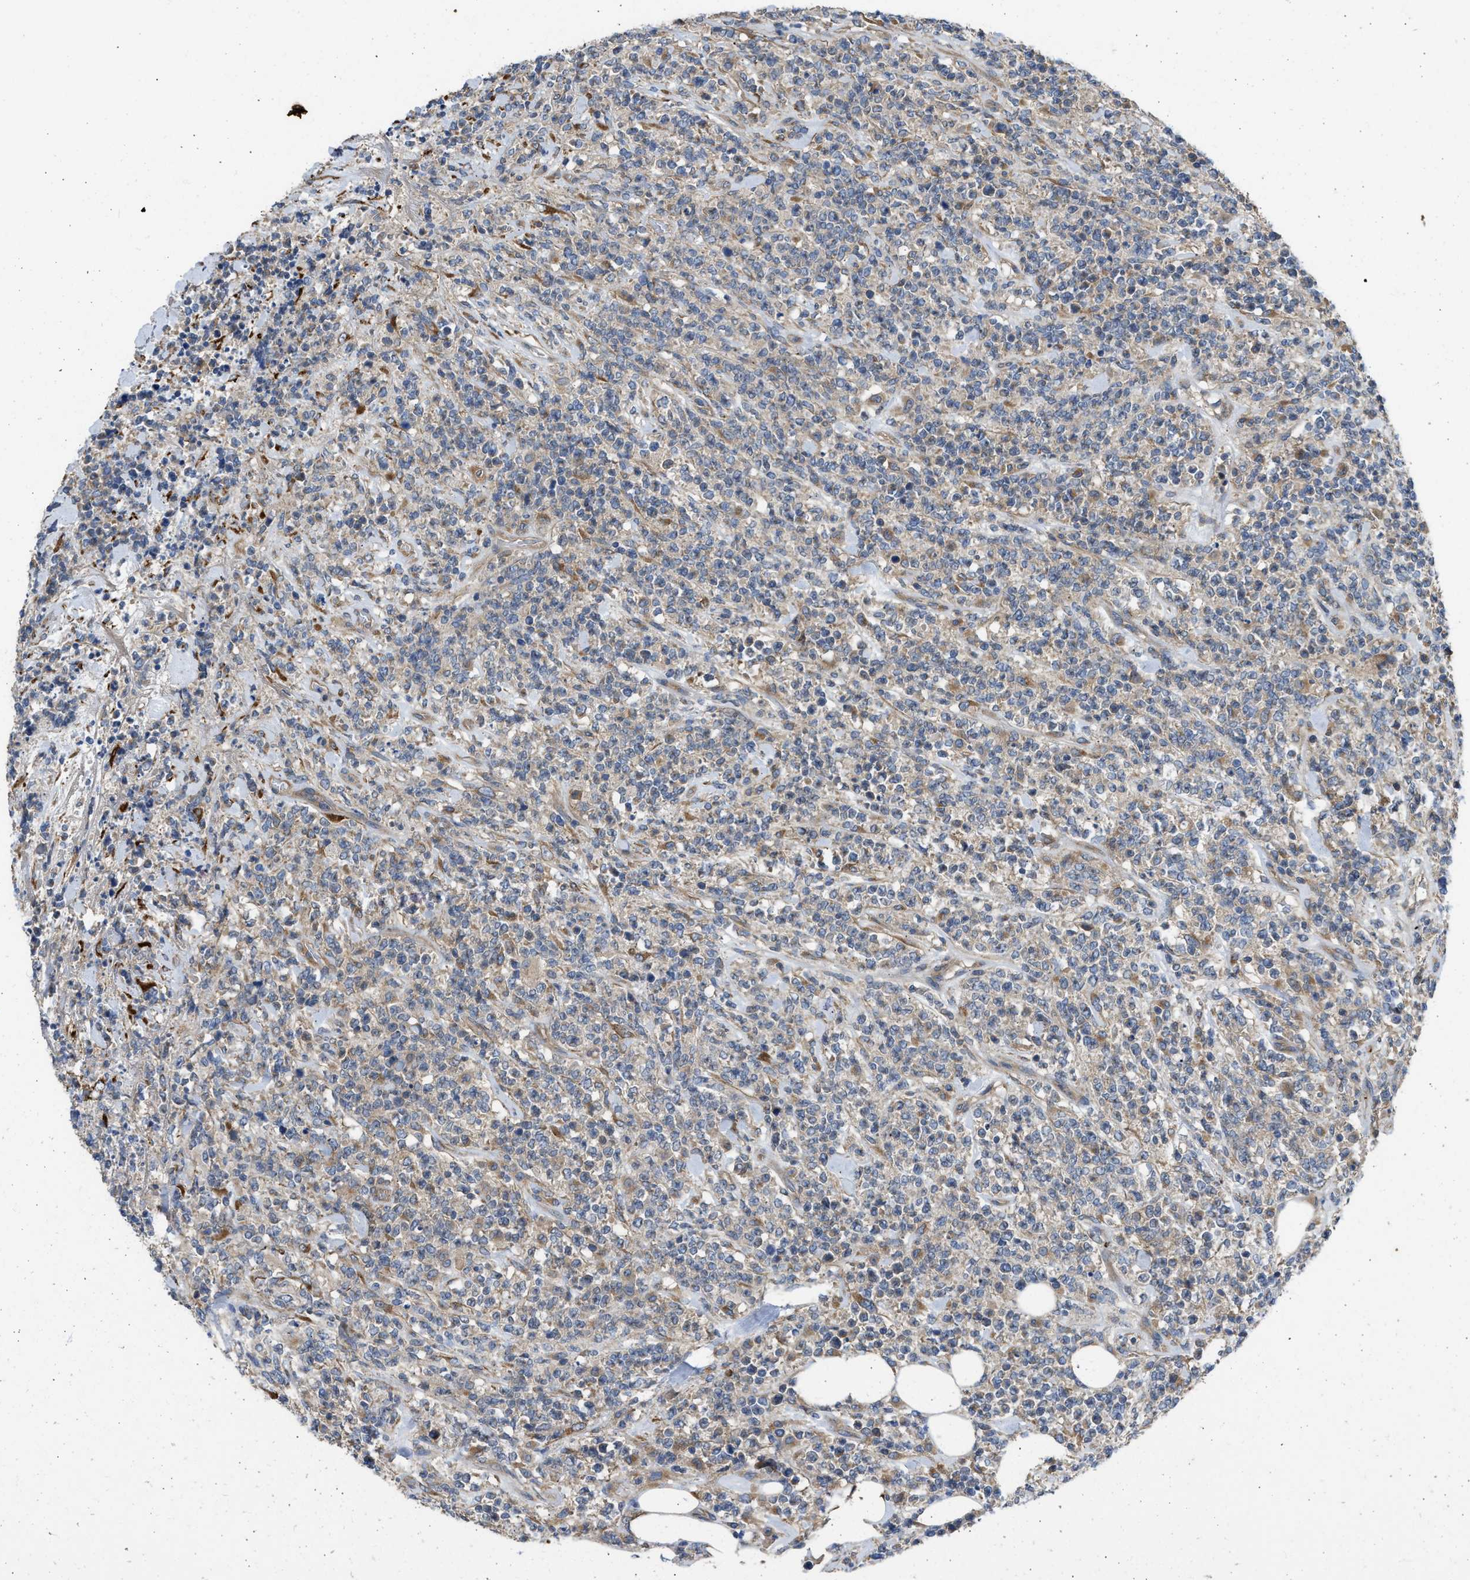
{"staining": {"intensity": "moderate", "quantity": "<25%", "location": "cytoplasmic/membranous"}, "tissue": "lymphoma", "cell_type": "Tumor cells", "image_type": "cancer", "snomed": [{"axis": "morphology", "description": "Malignant lymphoma, non-Hodgkin's type, High grade"}, {"axis": "topography", "description": "Soft tissue"}], "caption": "The image demonstrates staining of high-grade malignant lymphoma, non-Hodgkin's type, revealing moderate cytoplasmic/membranous protein expression (brown color) within tumor cells.", "gene": "CSRNP2", "patient": {"sex": "male", "age": 18}}